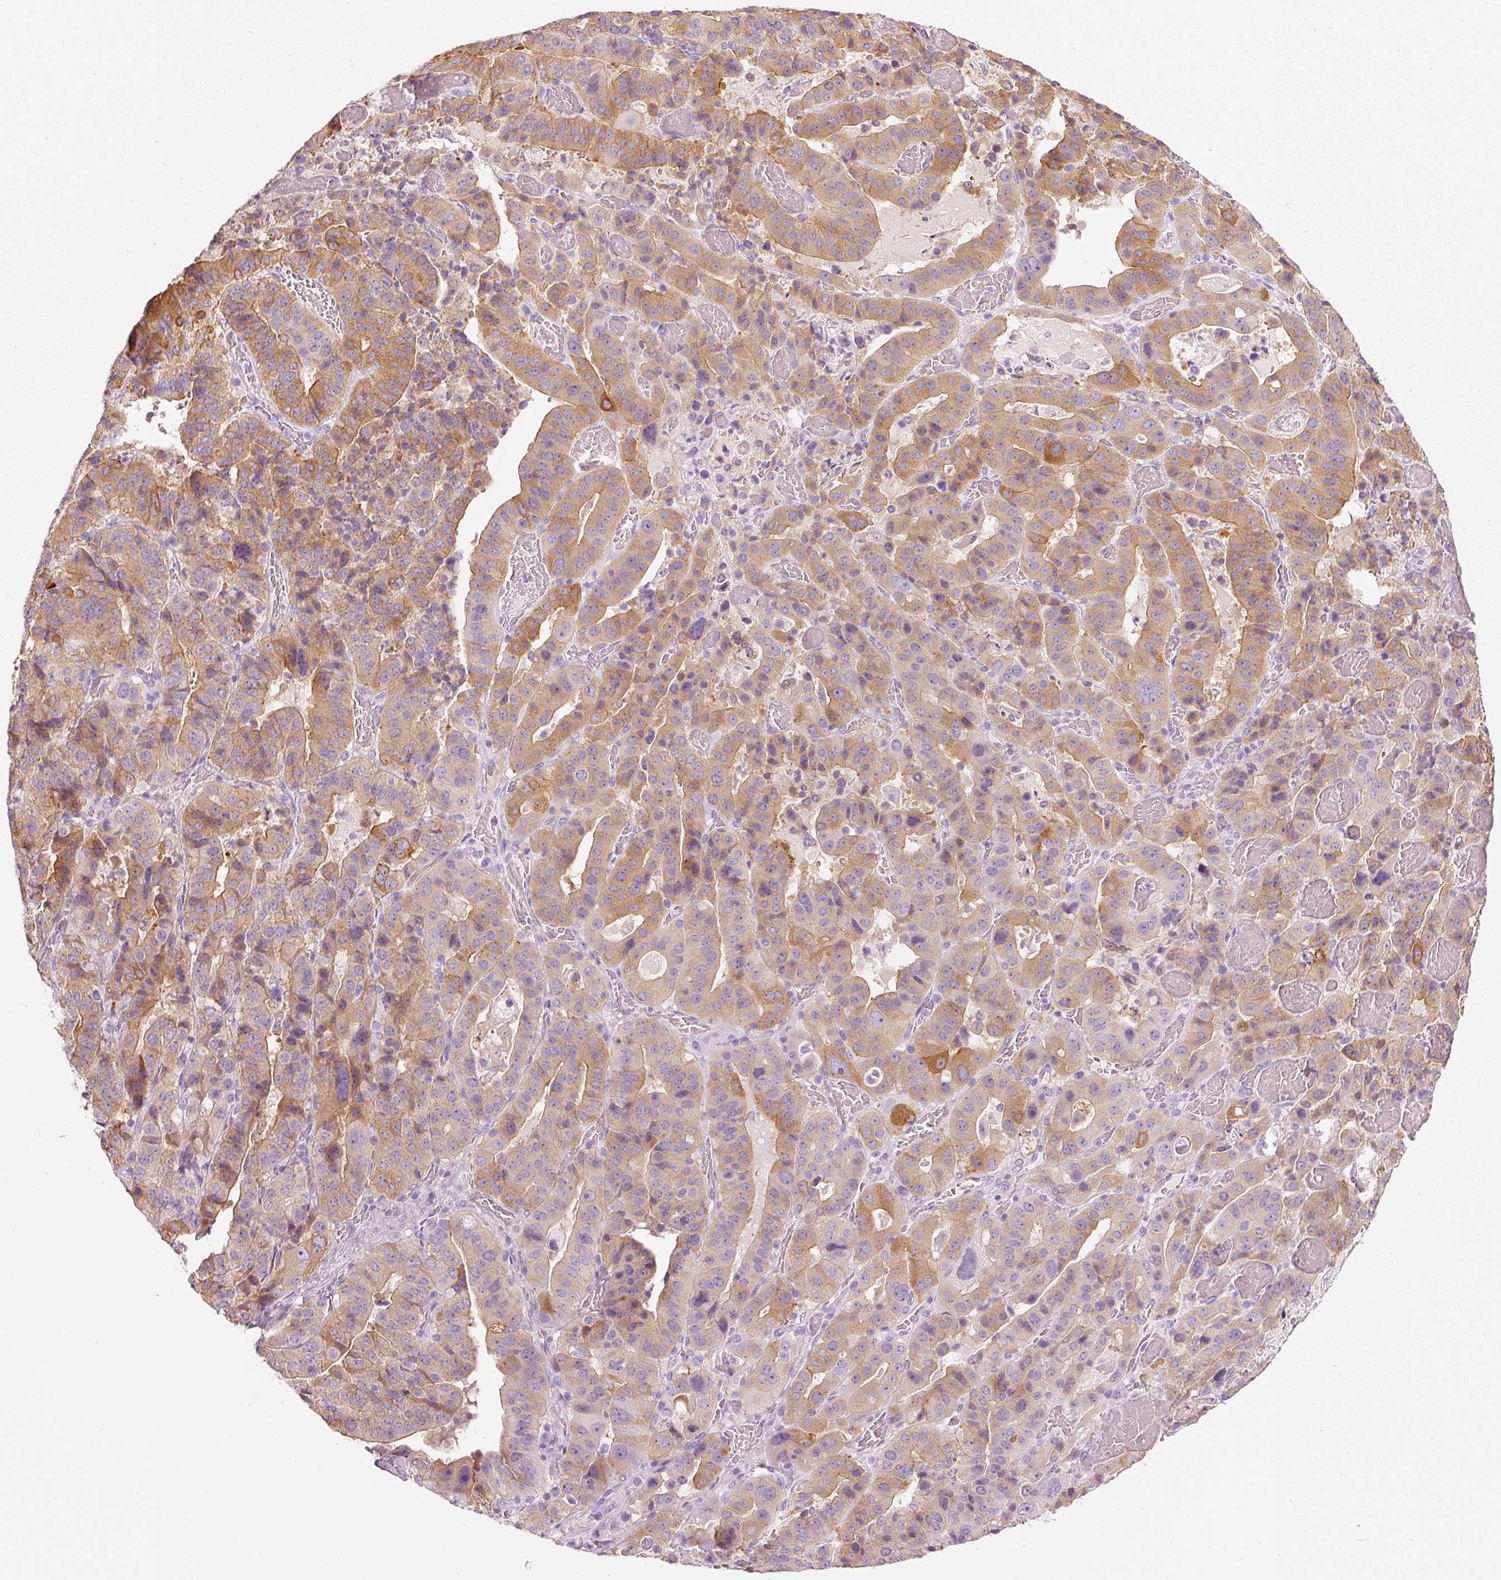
{"staining": {"intensity": "moderate", "quantity": ">75%", "location": "cytoplasmic/membranous"}, "tissue": "stomach cancer", "cell_type": "Tumor cells", "image_type": "cancer", "snomed": [{"axis": "morphology", "description": "Adenocarcinoma, NOS"}, {"axis": "topography", "description": "Stomach"}], "caption": "The micrograph displays immunohistochemical staining of adenocarcinoma (stomach). There is moderate cytoplasmic/membranous expression is appreciated in about >75% of tumor cells.", "gene": "PDXDC1", "patient": {"sex": "male", "age": 48}}